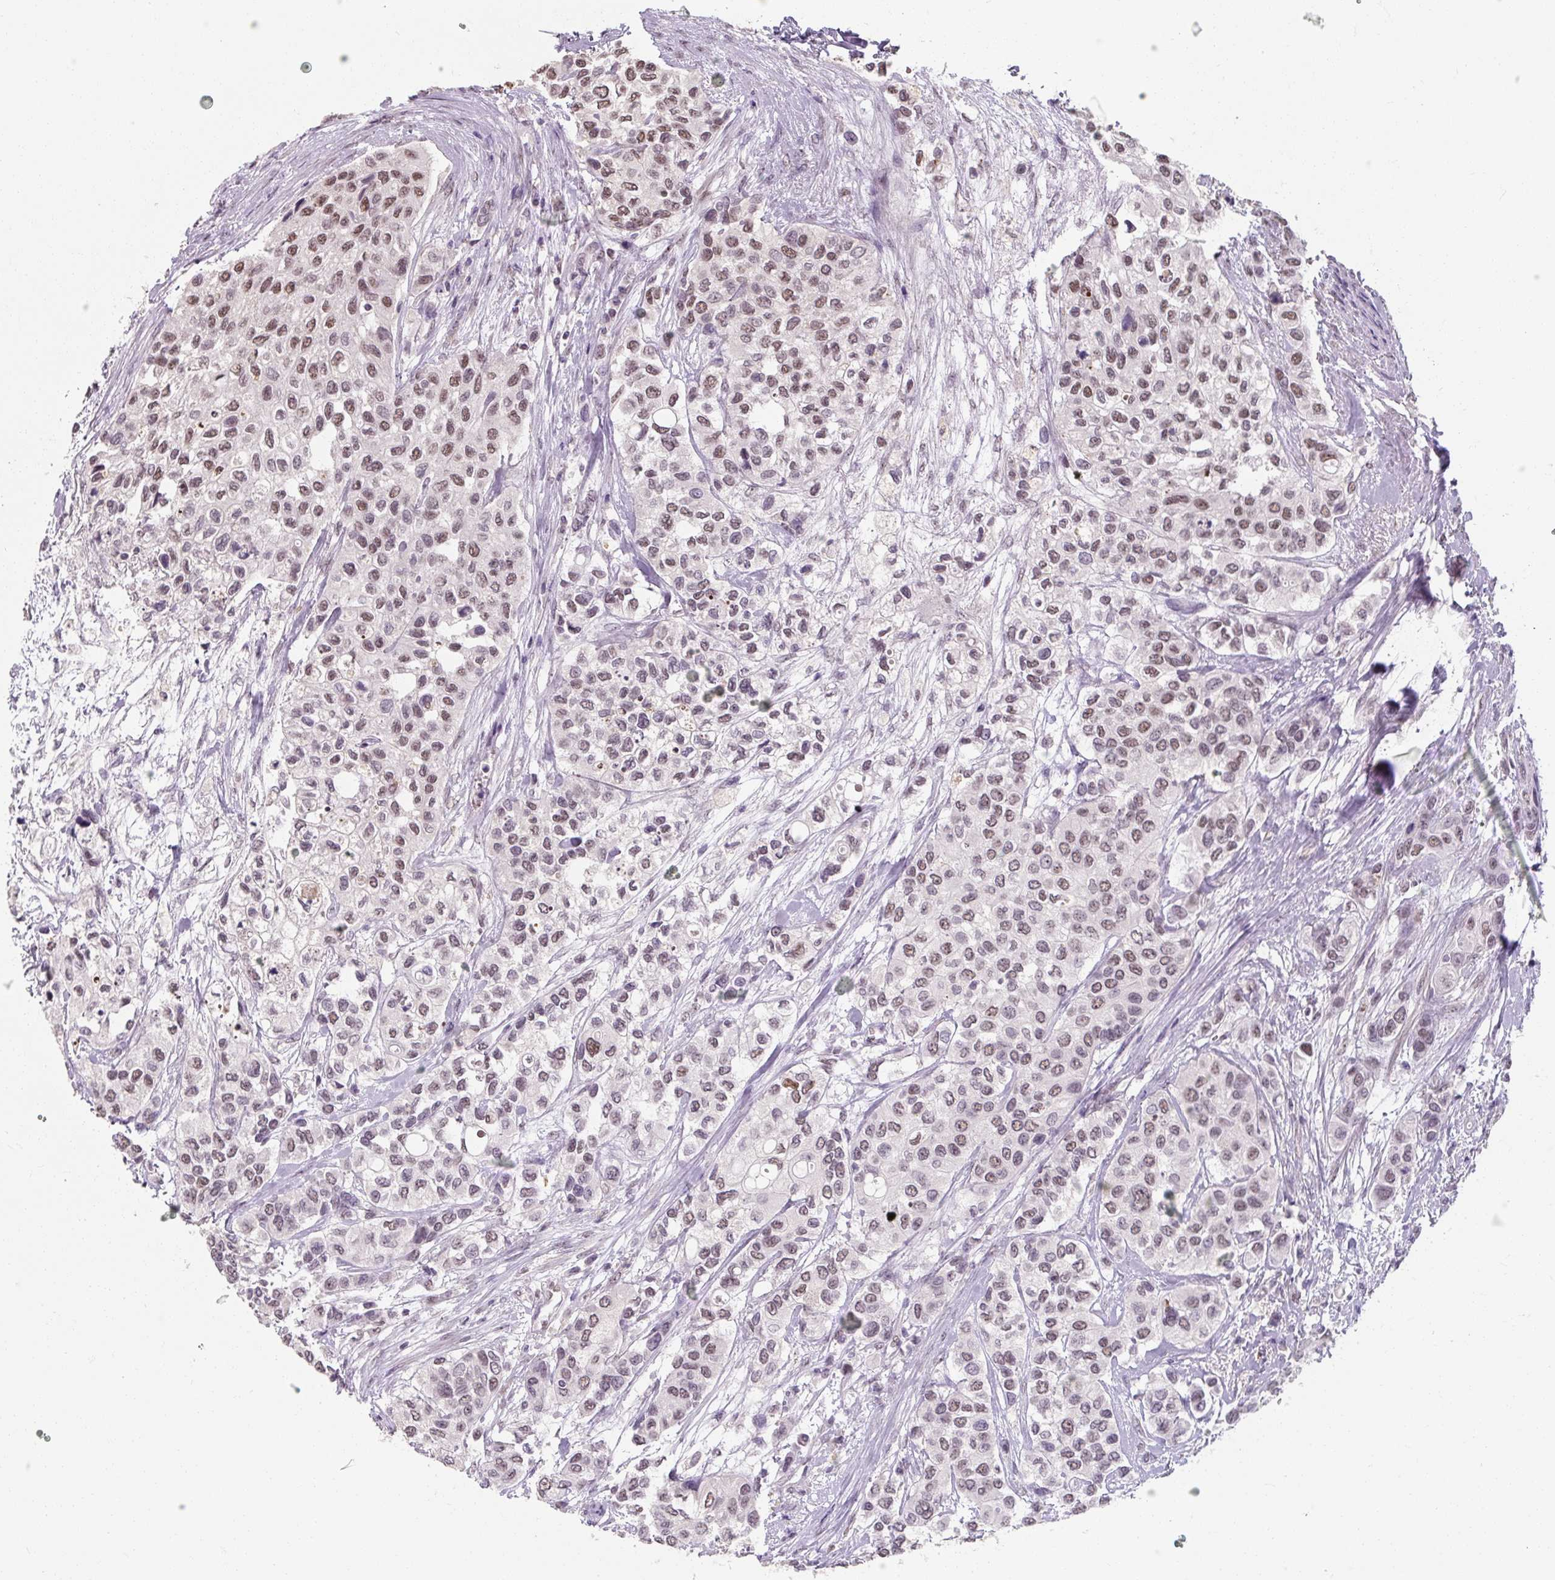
{"staining": {"intensity": "weak", "quantity": "25%-75%", "location": "nuclear"}, "tissue": "urothelial cancer", "cell_type": "Tumor cells", "image_type": "cancer", "snomed": [{"axis": "morphology", "description": "Normal tissue, NOS"}, {"axis": "morphology", "description": "Urothelial carcinoma, High grade"}, {"axis": "topography", "description": "Vascular tissue"}, {"axis": "topography", "description": "Urinary bladder"}], "caption": "Immunohistochemistry (IHC) of human urothelial carcinoma (high-grade) reveals low levels of weak nuclear staining in about 25%-75% of tumor cells.", "gene": "ZFTRAF1", "patient": {"sex": "female", "age": 56}}